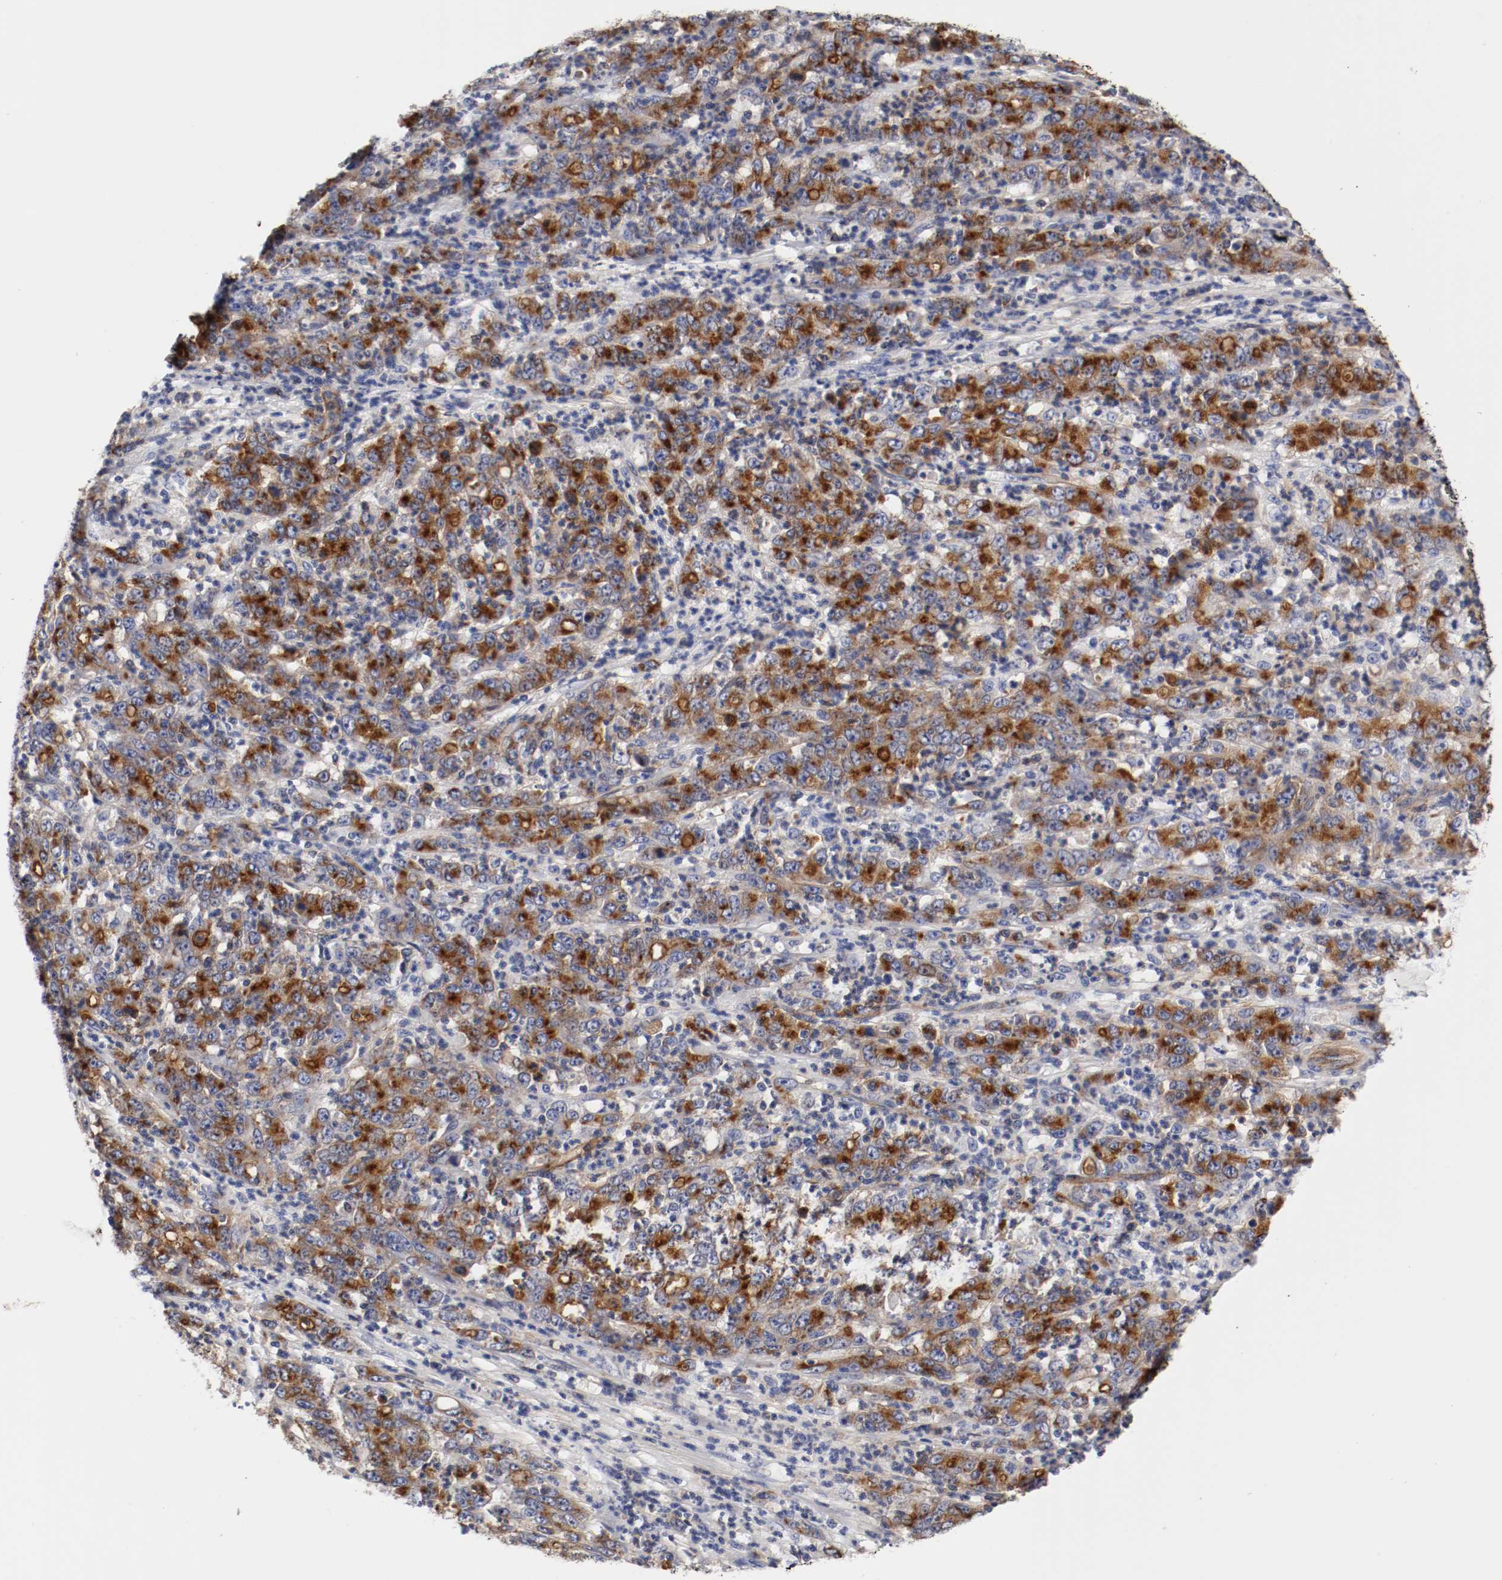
{"staining": {"intensity": "moderate", "quantity": "25%-75%", "location": "cytoplasmic/membranous"}, "tissue": "stomach cancer", "cell_type": "Tumor cells", "image_type": "cancer", "snomed": [{"axis": "morphology", "description": "Adenocarcinoma, NOS"}, {"axis": "topography", "description": "Stomach, lower"}], "caption": "Immunohistochemistry (IHC) (DAB) staining of stomach cancer (adenocarcinoma) displays moderate cytoplasmic/membranous protein positivity in approximately 25%-75% of tumor cells.", "gene": "IFITM1", "patient": {"sex": "female", "age": 71}}